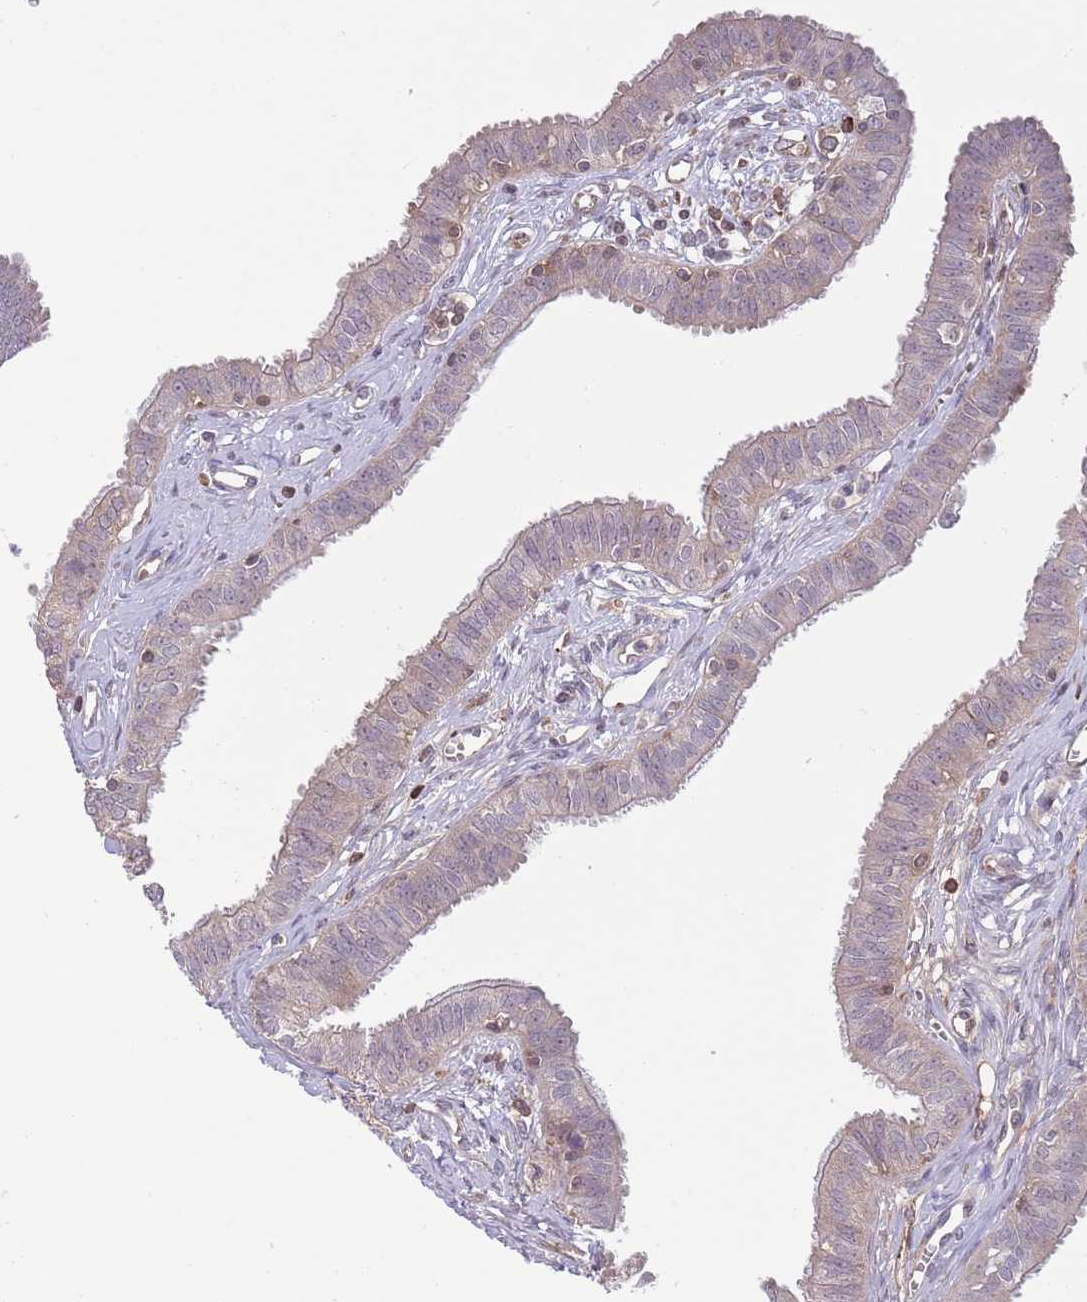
{"staining": {"intensity": "weak", "quantity": "25%-75%", "location": "cytoplasmic/membranous"}, "tissue": "fallopian tube", "cell_type": "Glandular cells", "image_type": "normal", "snomed": [{"axis": "morphology", "description": "Normal tissue, NOS"}, {"axis": "morphology", "description": "Carcinoma, NOS"}, {"axis": "topography", "description": "Fallopian tube"}, {"axis": "topography", "description": "Ovary"}], "caption": "Immunohistochemical staining of unremarkable human fallopian tube displays weak cytoplasmic/membranous protein staining in approximately 25%-75% of glandular cells.", "gene": "DPP10", "patient": {"sex": "female", "age": 59}}